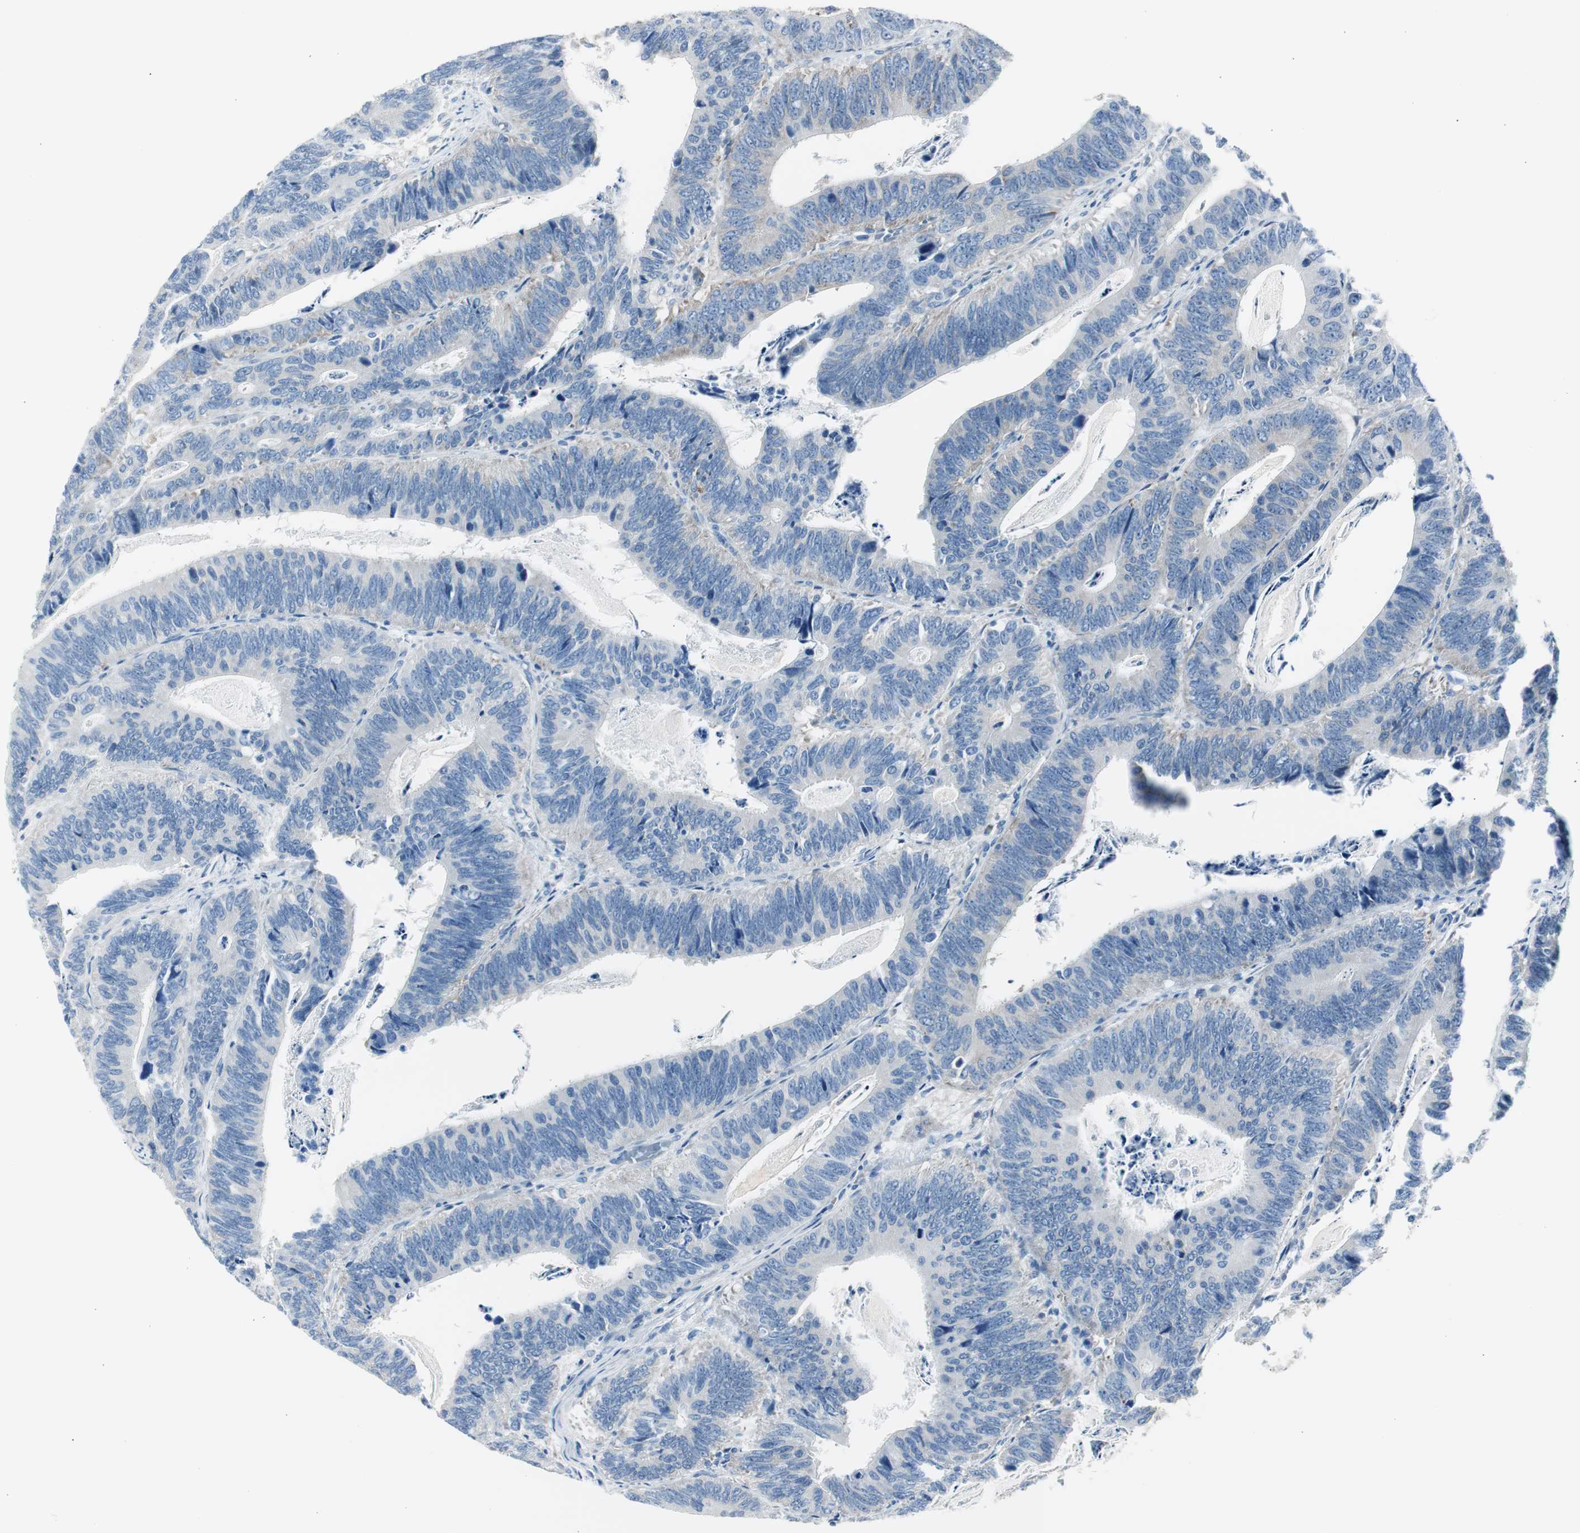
{"staining": {"intensity": "negative", "quantity": "none", "location": "none"}, "tissue": "colorectal cancer", "cell_type": "Tumor cells", "image_type": "cancer", "snomed": [{"axis": "morphology", "description": "Adenocarcinoma, NOS"}, {"axis": "topography", "description": "Colon"}], "caption": "Adenocarcinoma (colorectal) was stained to show a protein in brown. There is no significant positivity in tumor cells.", "gene": "RPS12", "patient": {"sex": "male", "age": 72}}